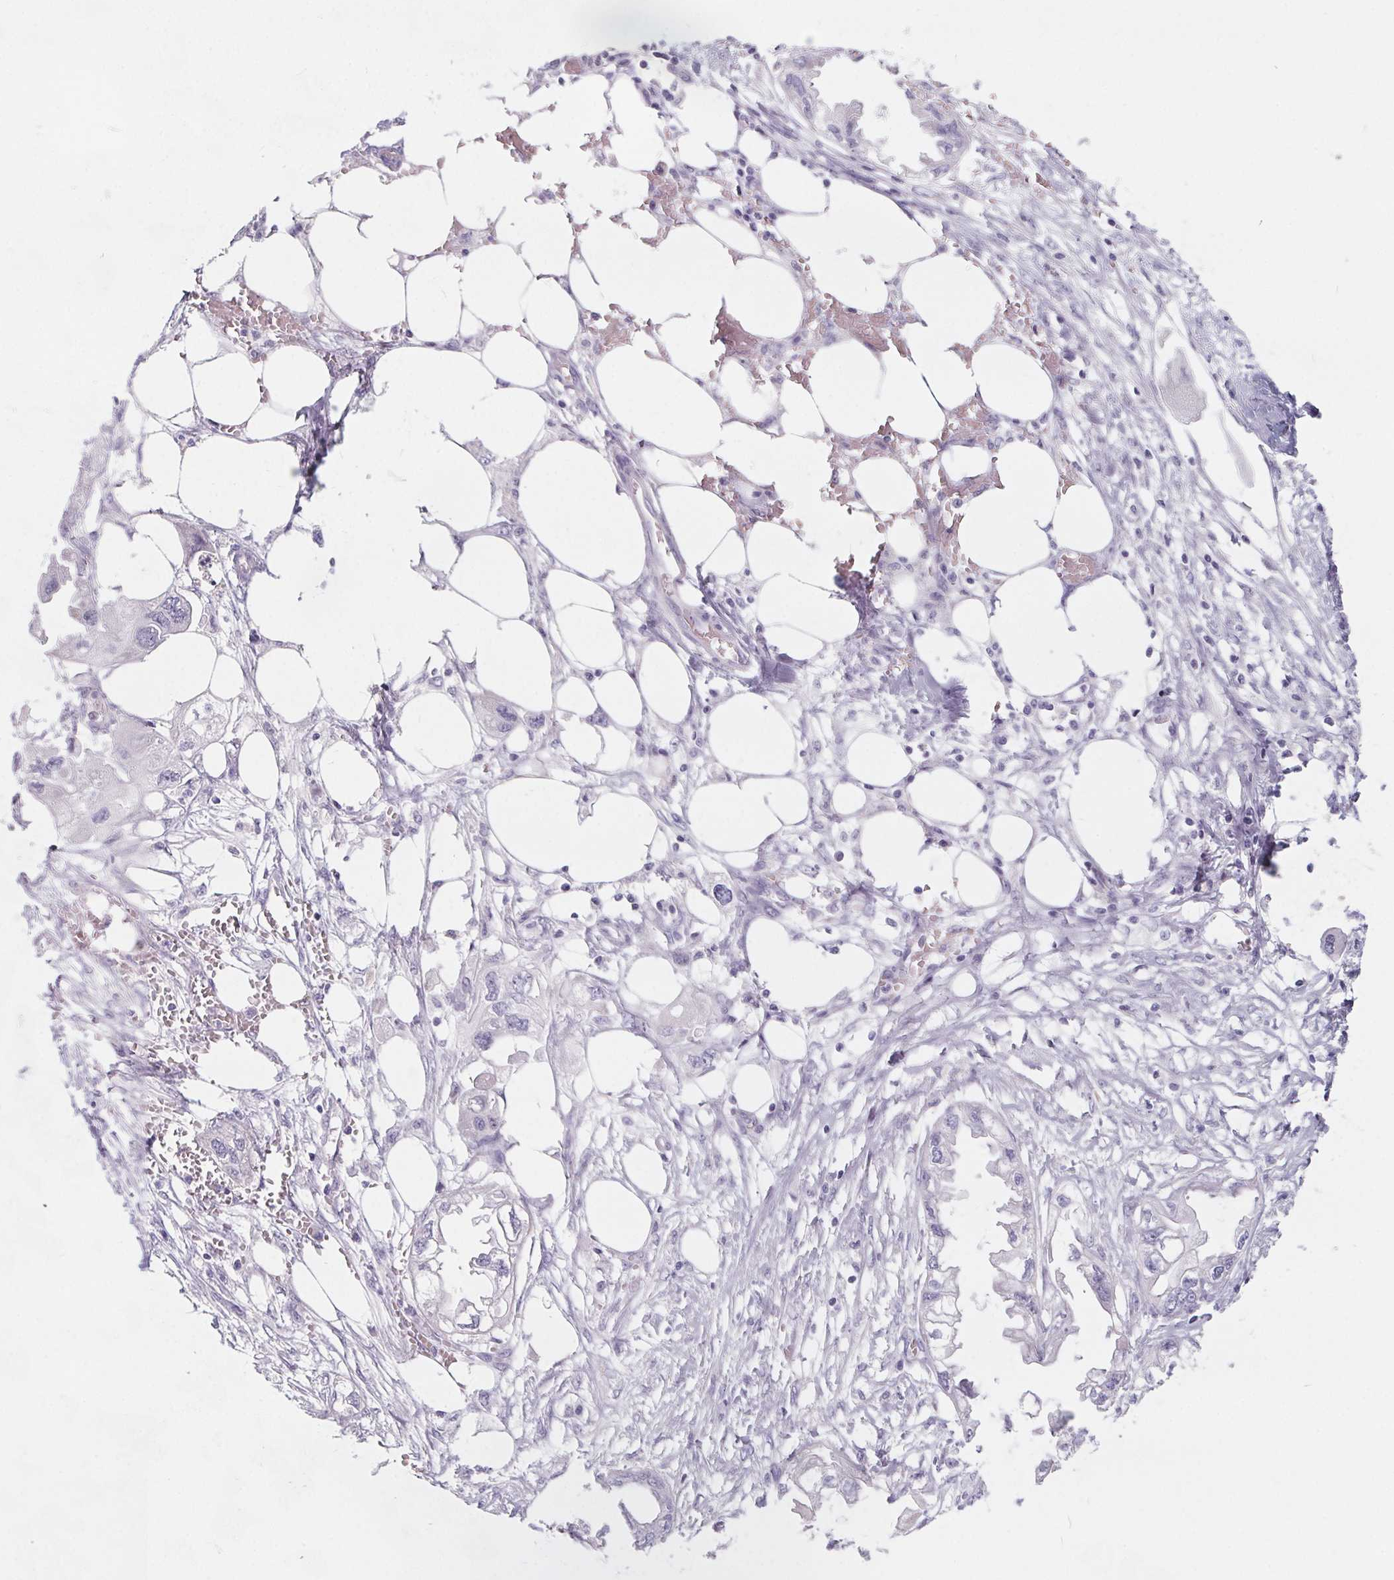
{"staining": {"intensity": "negative", "quantity": "none", "location": "none"}, "tissue": "endometrial cancer", "cell_type": "Tumor cells", "image_type": "cancer", "snomed": [{"axis": "morphology", "description": "Adenocarcinoma, NOS"}, {"axis": "morphology", "description": "Adenocarcinoma, metastatic, NOS"}, {"axis": "topography", "description": "Adipose tissue"}, {"axis": "topography", "description": "Endometrium"}], "caption": "Immunohistochemistry histopathology image of neoplastic tissue: endometrial cancer stained with DAB exhibits no significant protein expression in tumor cells.", "gene": "FDX1", "patient": {"sex": "female", "age": 67}}